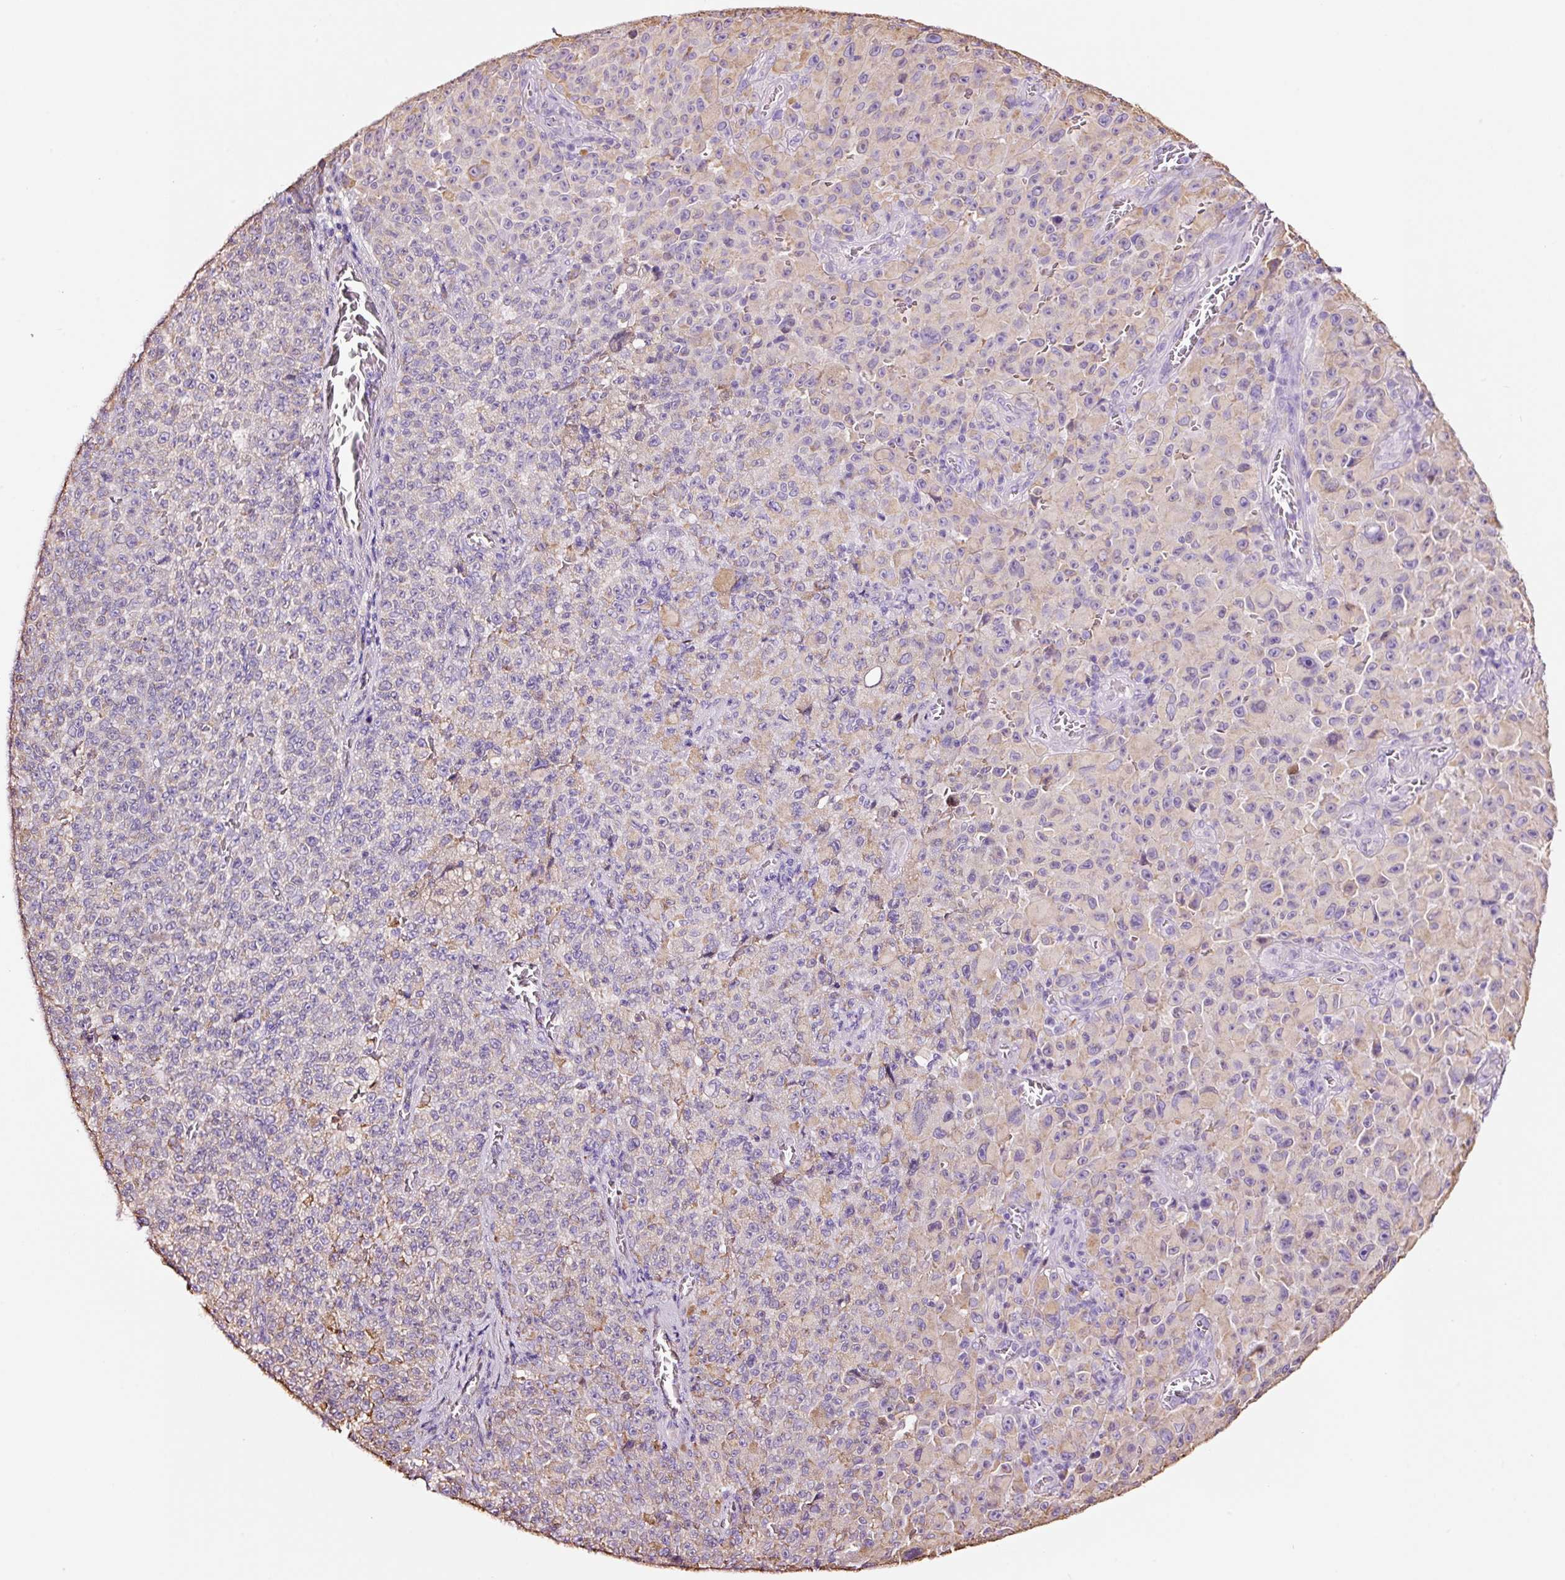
{"staining": {"intensity": "weak", "quantity": "<25%", "location": "cytoplasmic/membranous"}, "tissue": "melanoma", "cell_type": "Tumor cells", "image_type": "cancer", "snomed": [{"axis": "morphology", "description": "Malignant melanoma, NOS"}, {"axis": "topography", "description": "Skin"}], "caption": "Immunohistochemical staining of malignant melanoma exhibits no significant staining in tumor cells.", "gene": "GCG", "patient": {"sex": "female", "age": 82}}